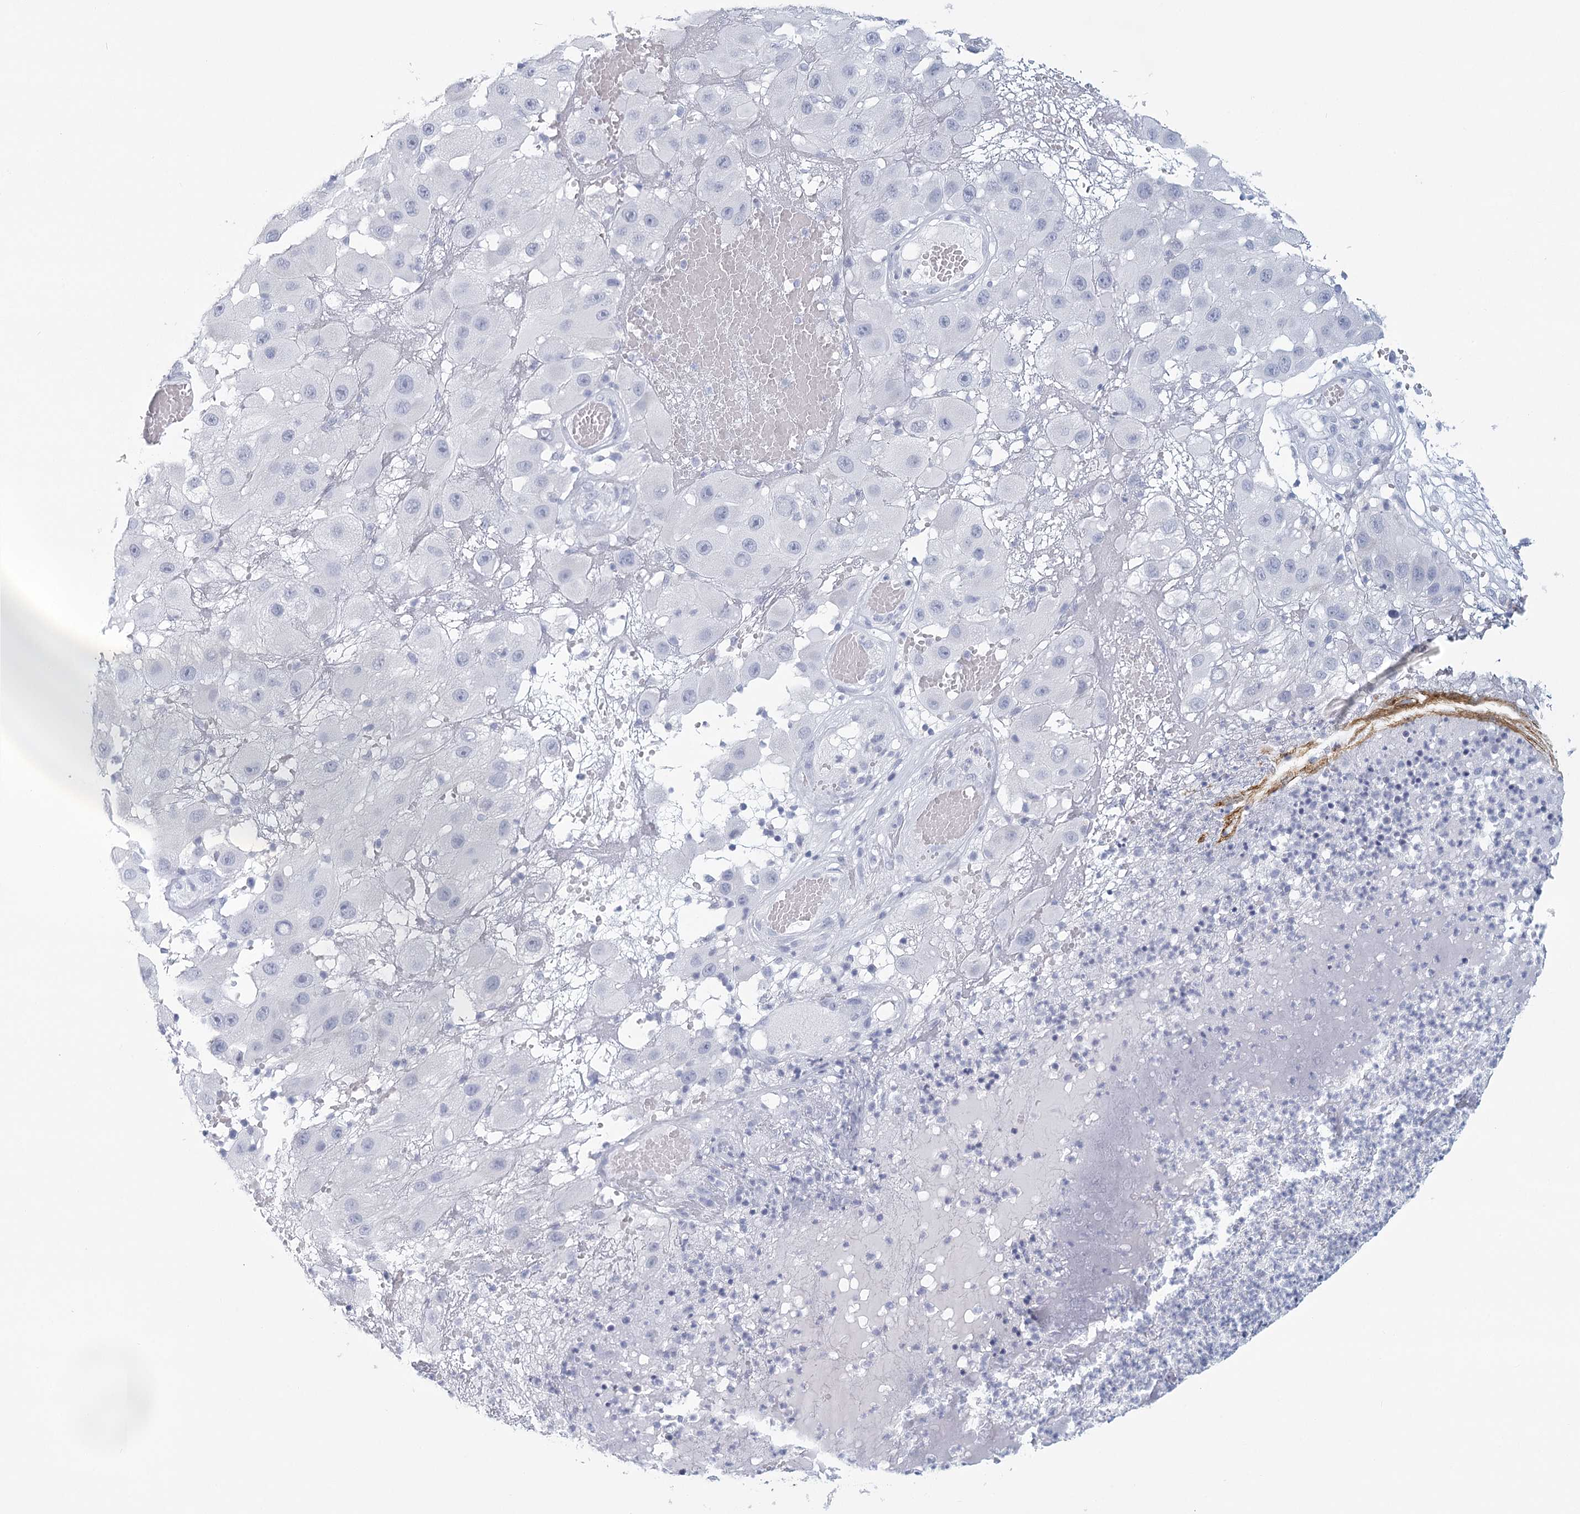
{"staining": {"intensity": "negative", "quantity": "none", "location": "none"}, "tissue": "melanoma", "cell_type": "Tumor cells", "image_type": "cancer", "snomed": [{"axis": "morphology", "description": "Malignant melanoma, NOS"}, {"axis": "topography", "description": "Skin"}], "caption": "A micrograph of human melanoma is negative for staining in tumor cells.", "gene": "WNT8B", "patient": {"sex": "female", "age": 81}}